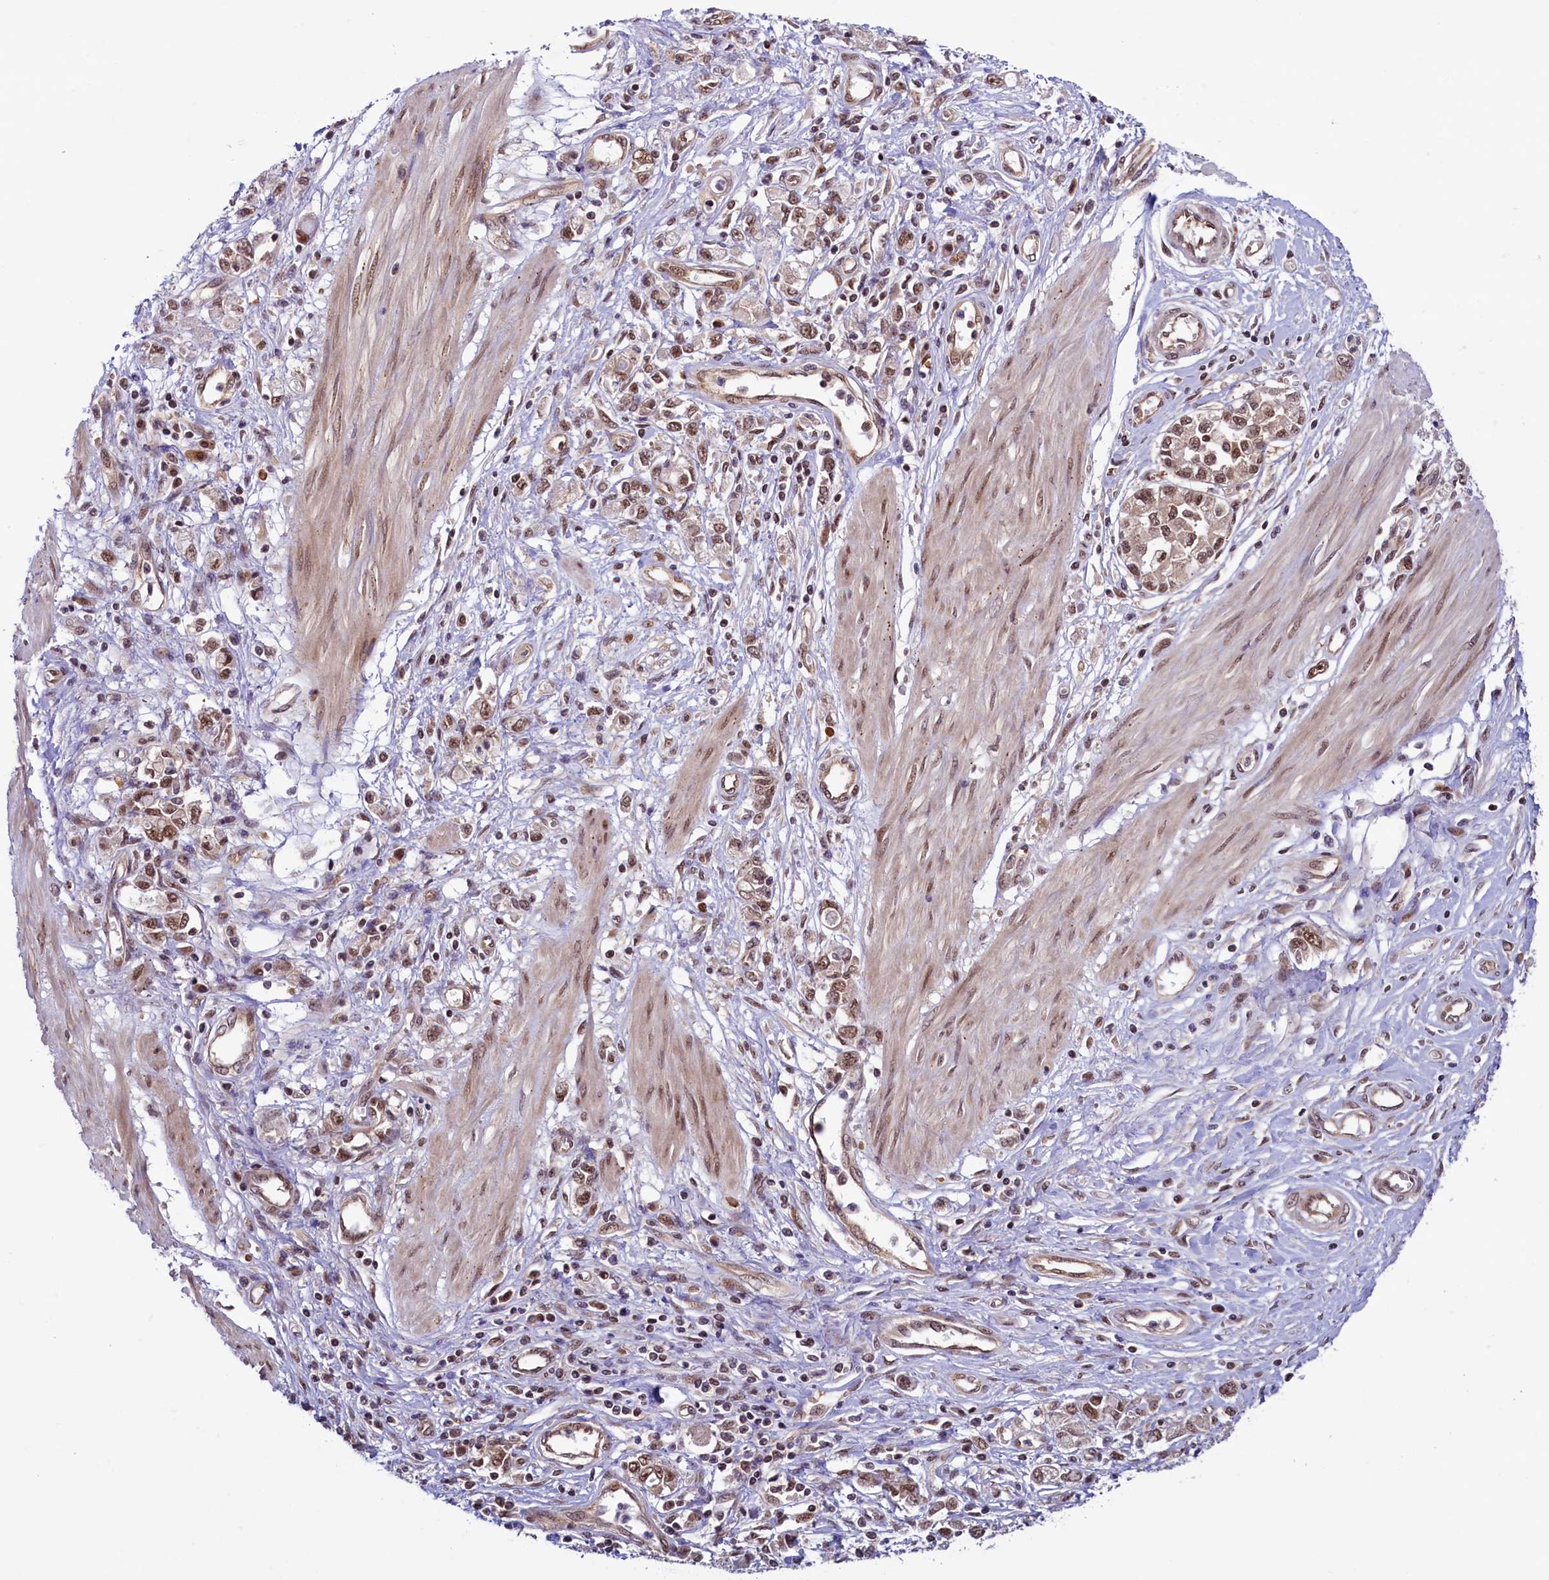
{"staining": {"intensity": "moderate", "quantity": ">75%", "location": "cytoplasmic/membranous,nuclear"}, "tissue": "stomach cancer", "cell_type": "Tumor cells", "image_type": "cancer", "snomed": [{"axis": "morphology", "description": "Adenocarcinoma, NOS"}, {"axis": "topography", "description": "Stomach"}], "caption": "Immunohistochemistry (IHC) image of neoplastic tissue: human stomach adenocarcinoma stained using immunohistochemistry (IHC) demonstrates medium levels of moderate protein expression localized specifically in the cytoplasmic/membranous and nuclear of tumor cells, appearing as a cytoplasmic/membranous and nuclear brown color.", "gene": "SLC7A6OS", "patient": {"sex": "female", "age": 76}}